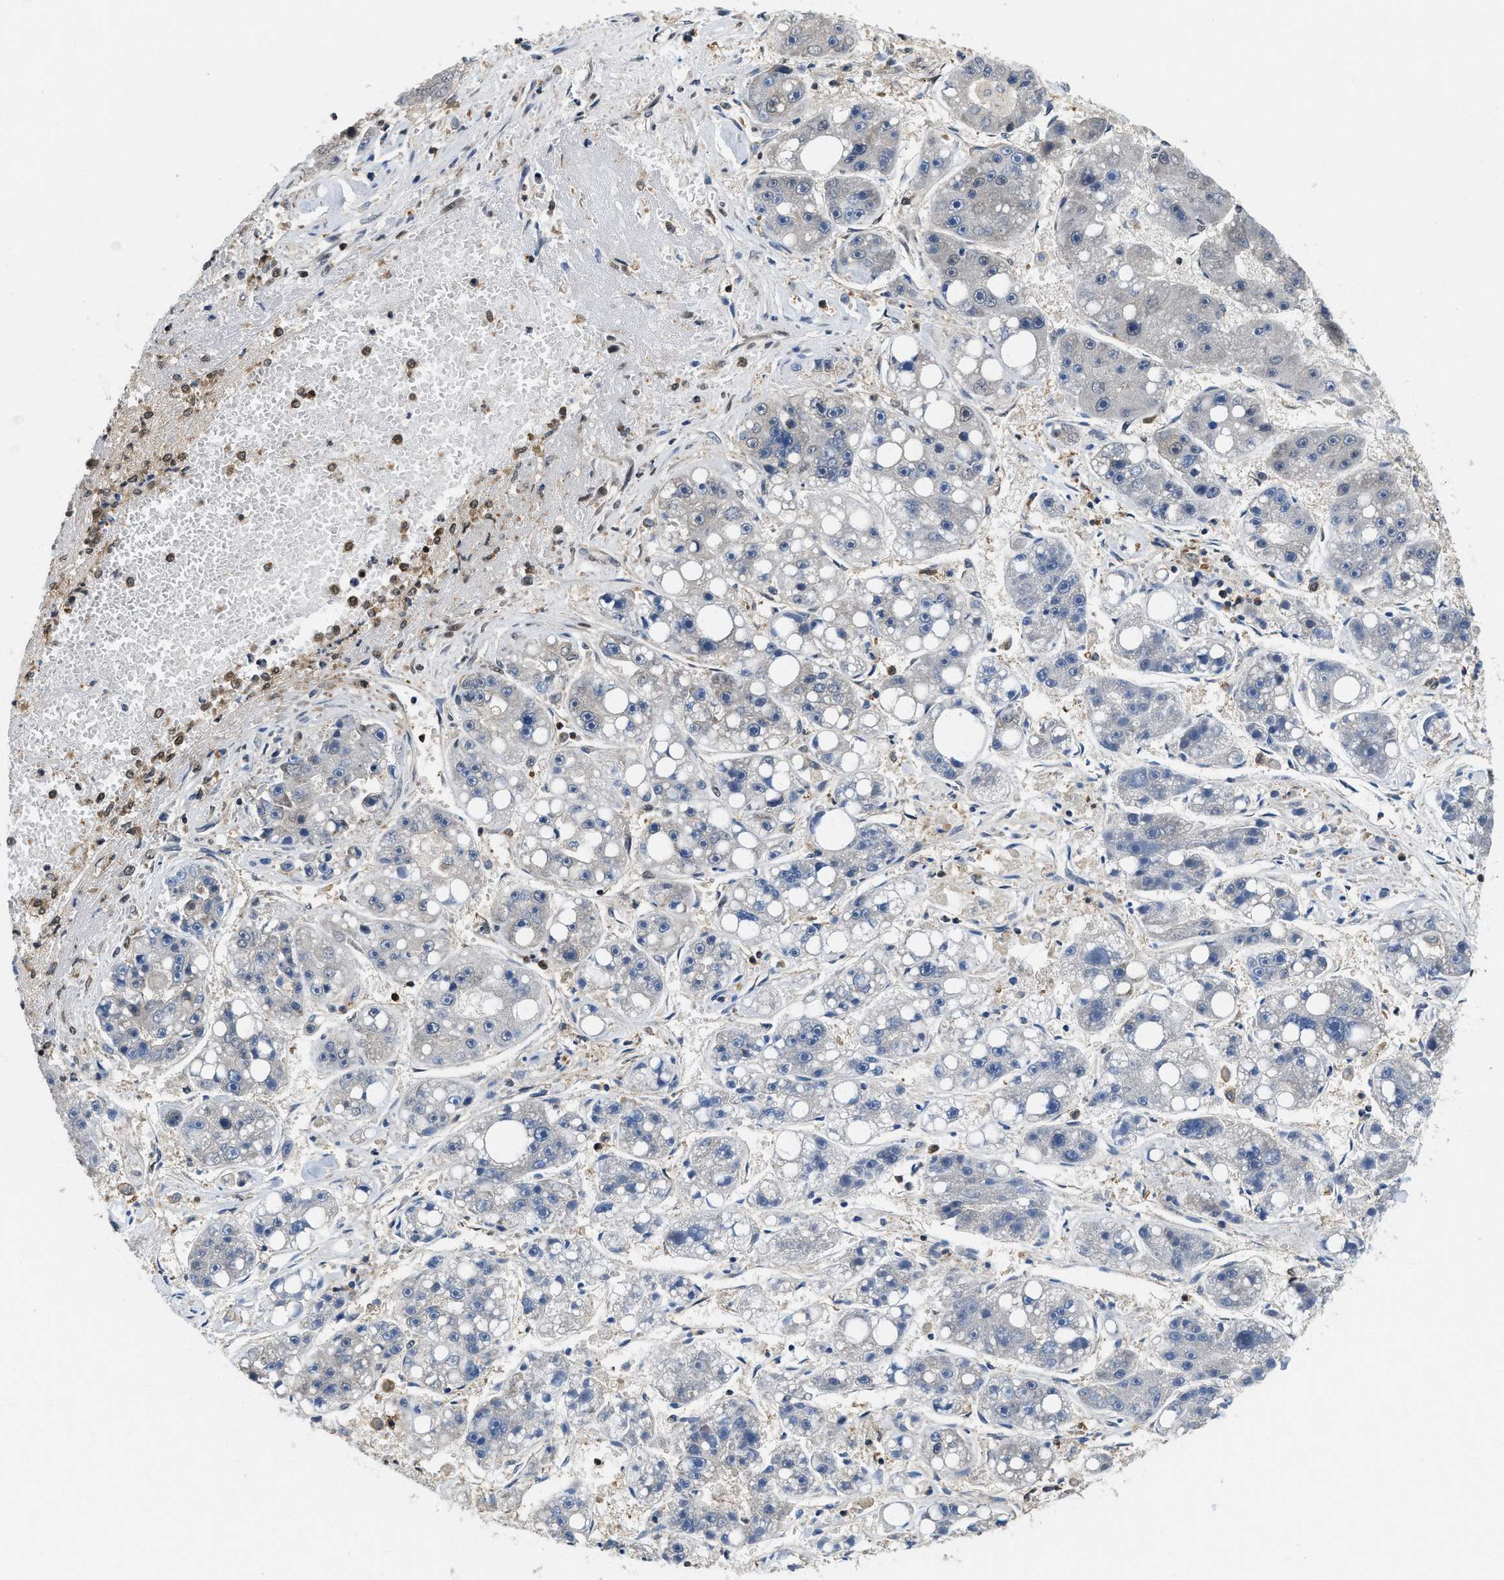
{"staining": {"intensity": "negative", "quantity": "none", "location": "none"}, "tissue": "liver cancer", "cell_type": "Tumor cells", "image_type": "cancer", "snomed": [{"axis": "morphology", "description": "Carcinoma, Hepatocellular, NOS"}, {"axis": "topography", "description": "Liver"}], "caption": "Immunohistochemical staining of liver cancer (hepatocellular carcinoma) displays no significant positivity in tumor cells.", "gene": "ATF7IP", "patient": {"sex": "female", "age": 61}}